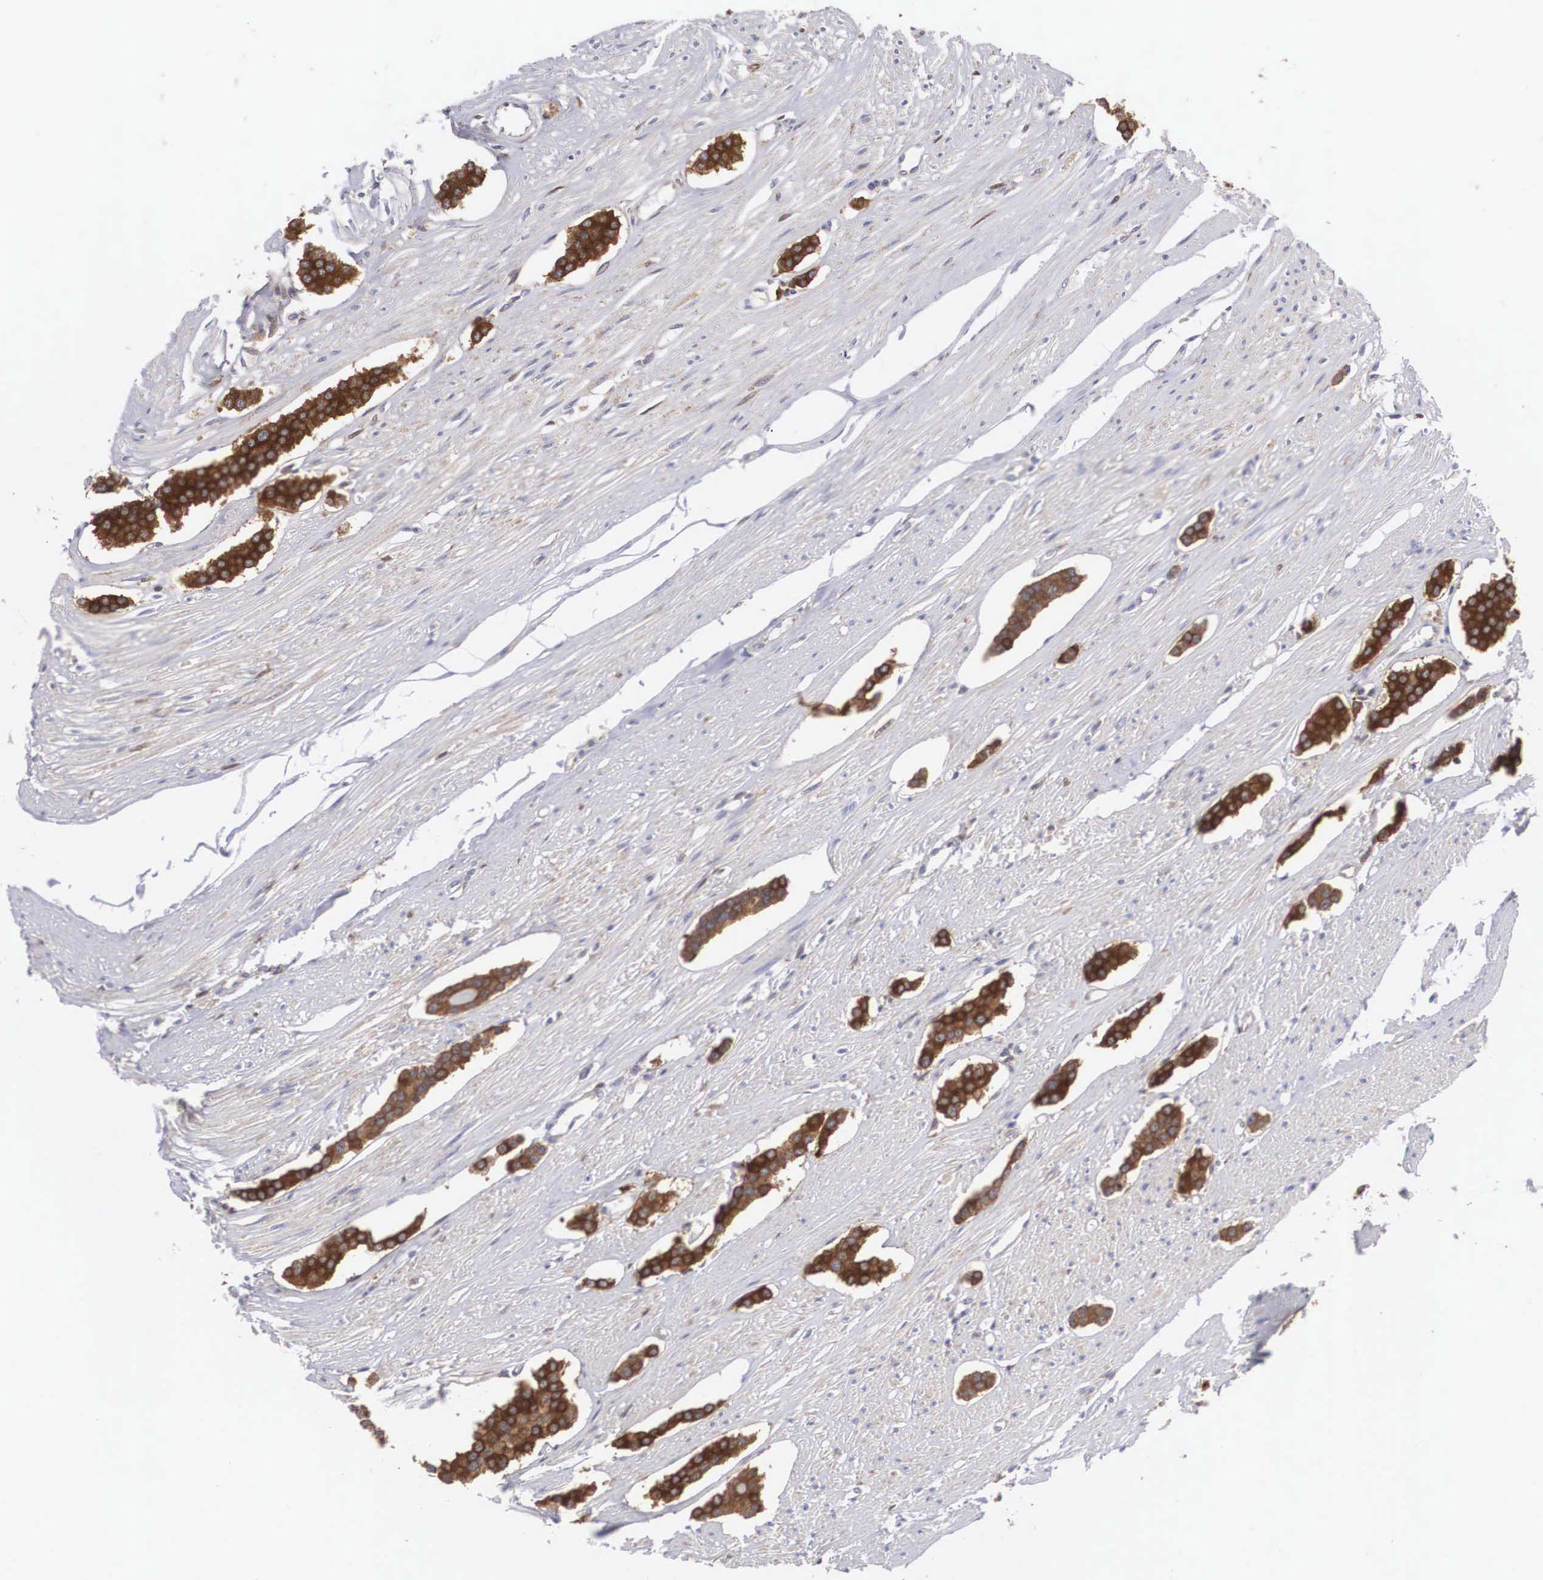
{"staining": {"intensity": "strong", "quantity": ">75%", "location": "cytoplasmic/membranous"}, "tissue": "carcinoid", "cell_type": "Tumor cells", "image_type": "cancer", "snomed": [{"axis": "morphology", "description": "Carcinoid, malignant, NOS"}, {"axis": "topography", "description": "Small intestine"}], "caption": "Tumor cells exhibit strong cytoplasmic/membranous expression in about >75% of cells in malignant carcinoid.", "gene": "GRIPAP1", "patient": {"sex": "male", "age": 60}}